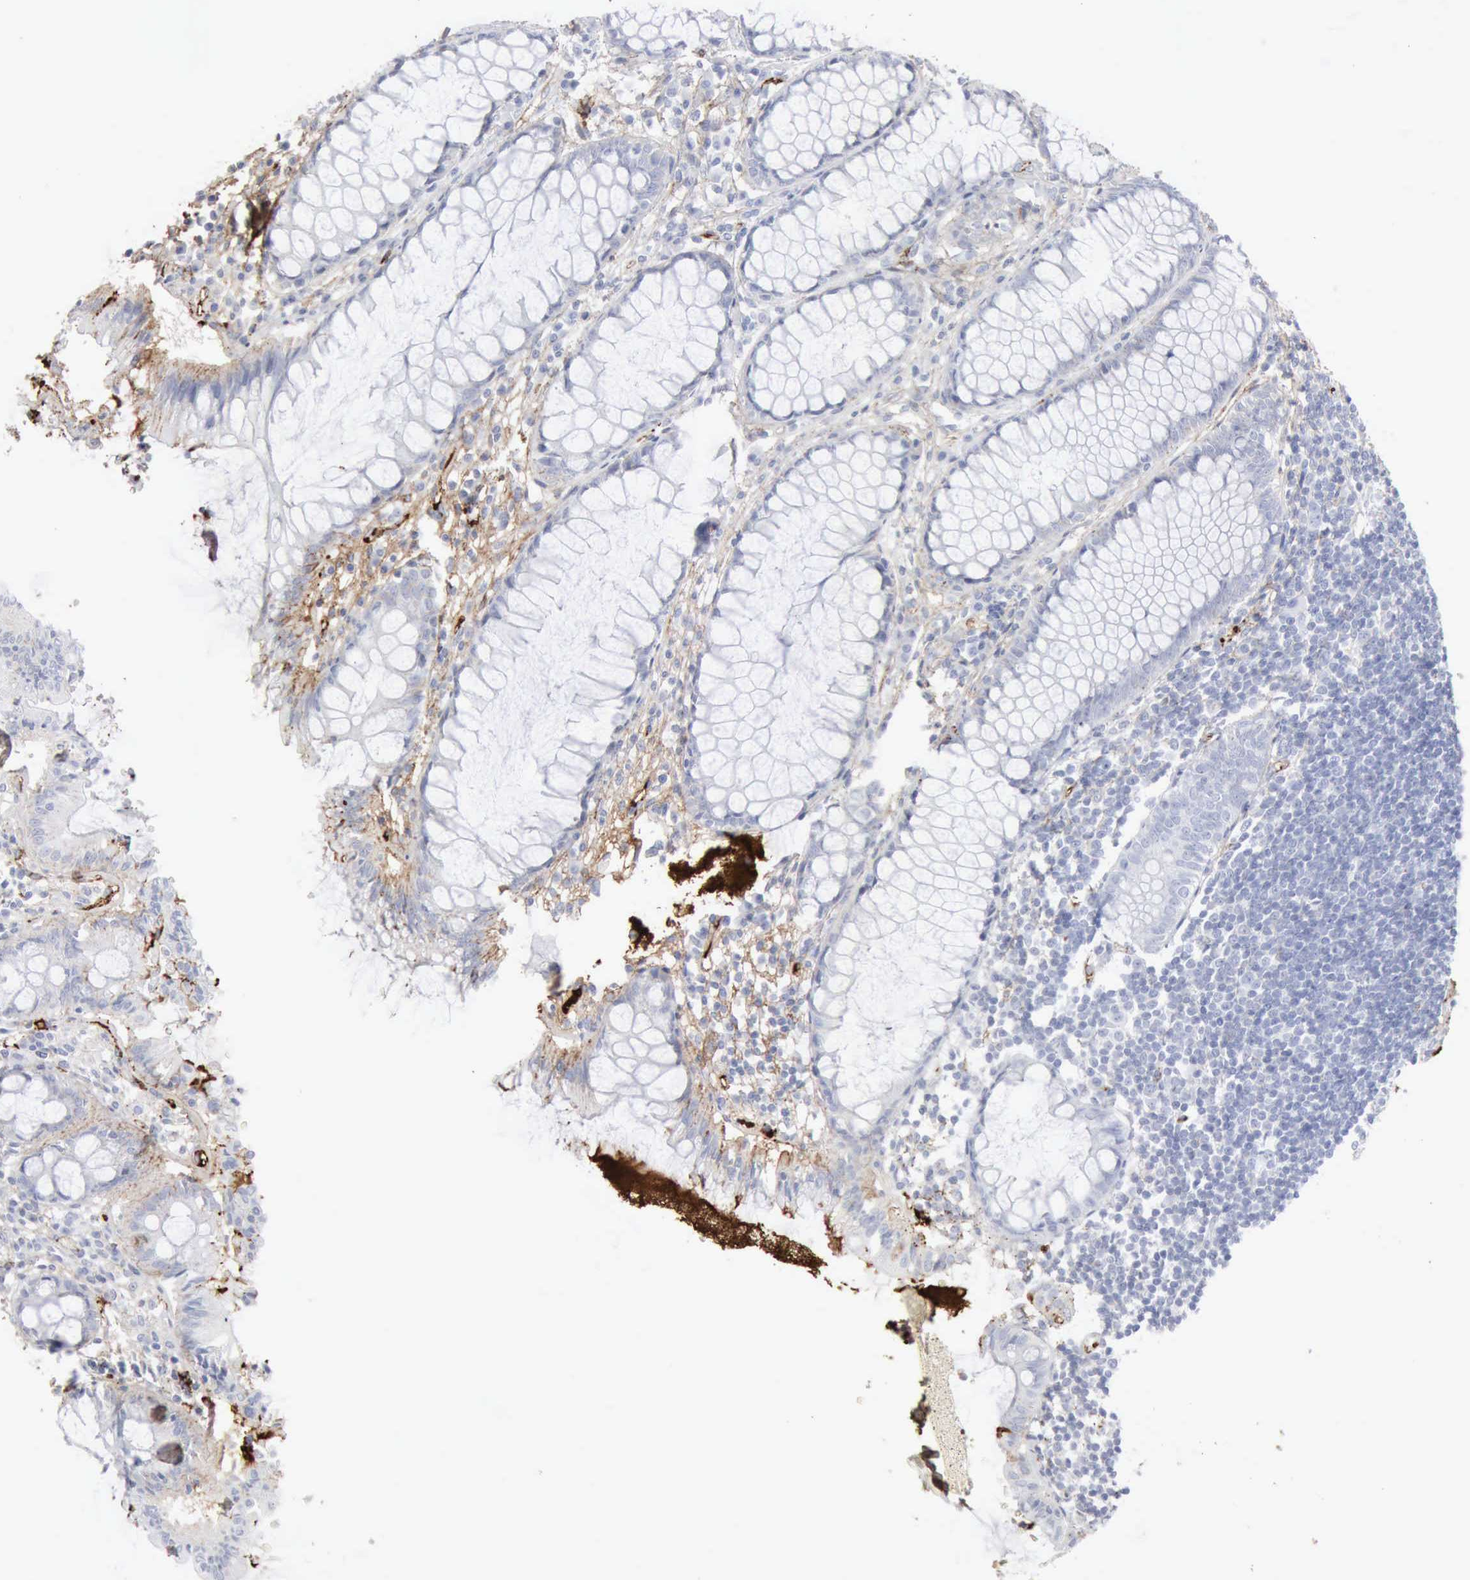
{"staining": {"intensity": "negative", "quantity": "none", "location": "none"}, "tissue": "rectum", "cell_type": "Glandular cells", "image_type": "normal", "snomed": [{"axis": "morphology", "description": "Normal tissue, NOS"}, {"axis": "topography", "description": "Rectum"}], "caption": "Immunohistochemistry (IHC) photomicrograph of benign rectum stained for a protein (brown), which demonstrates no positivity in glandular cells.", "gene": "C4BPA", "patient": {"sex": "female", "age": 66}}